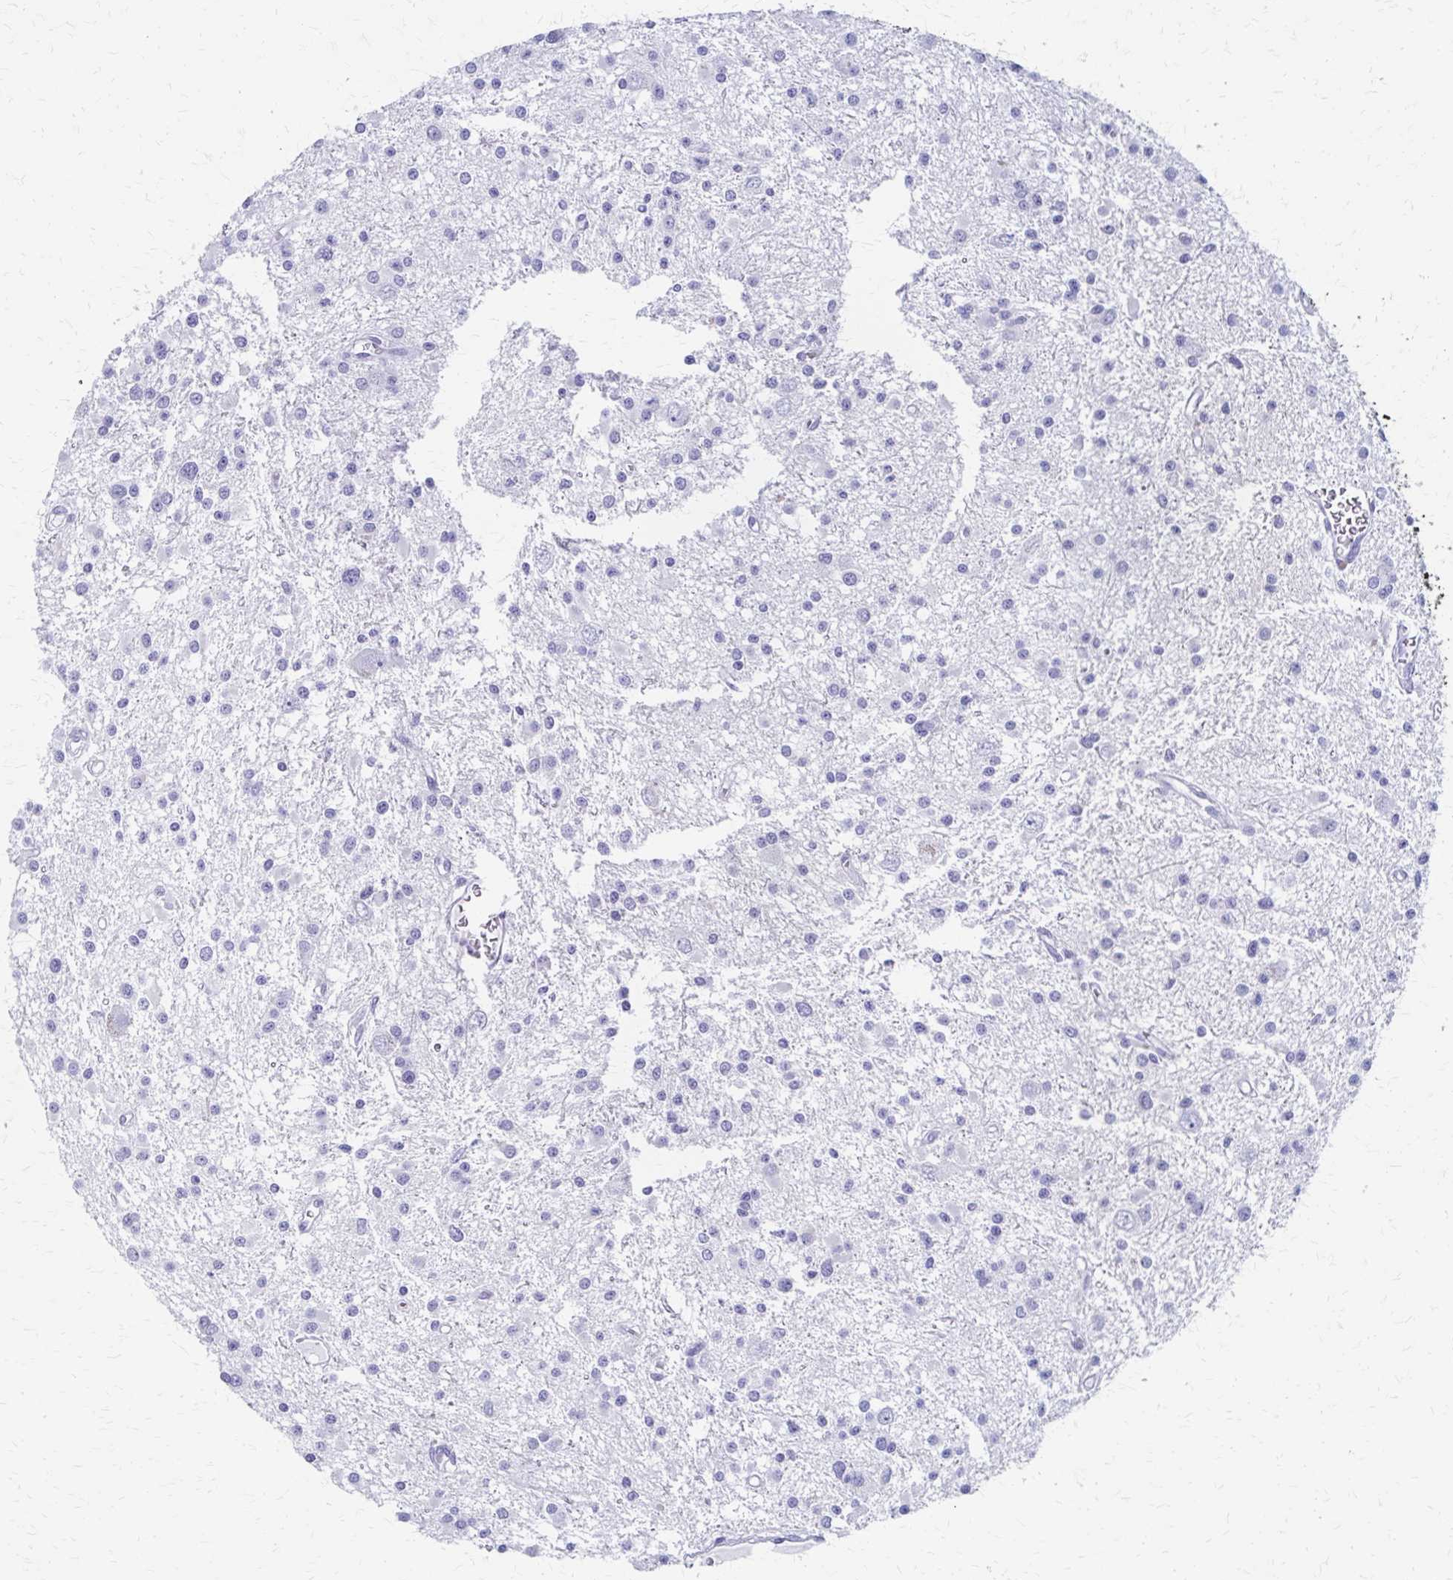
{"staining": {"intensity": "negative", "quantity": "none", "location": "none"}, "tissue": "glioma", "cell_type": "Tumor cells", "image_type": "cancer", "snomed": [{"axis": "morphology", "description": "Glioma, malignant, High grade"}, {"axis": "topography", "description": "Brain"}], "caption": "A high-resolution histopathology image shows immunohistochemistry (IHC) staining of glioma, which demonstrates no significant staining in tumor cells.", "gene": "ZSCAN5B", "patient": {"sex": "male", "age": 54}}